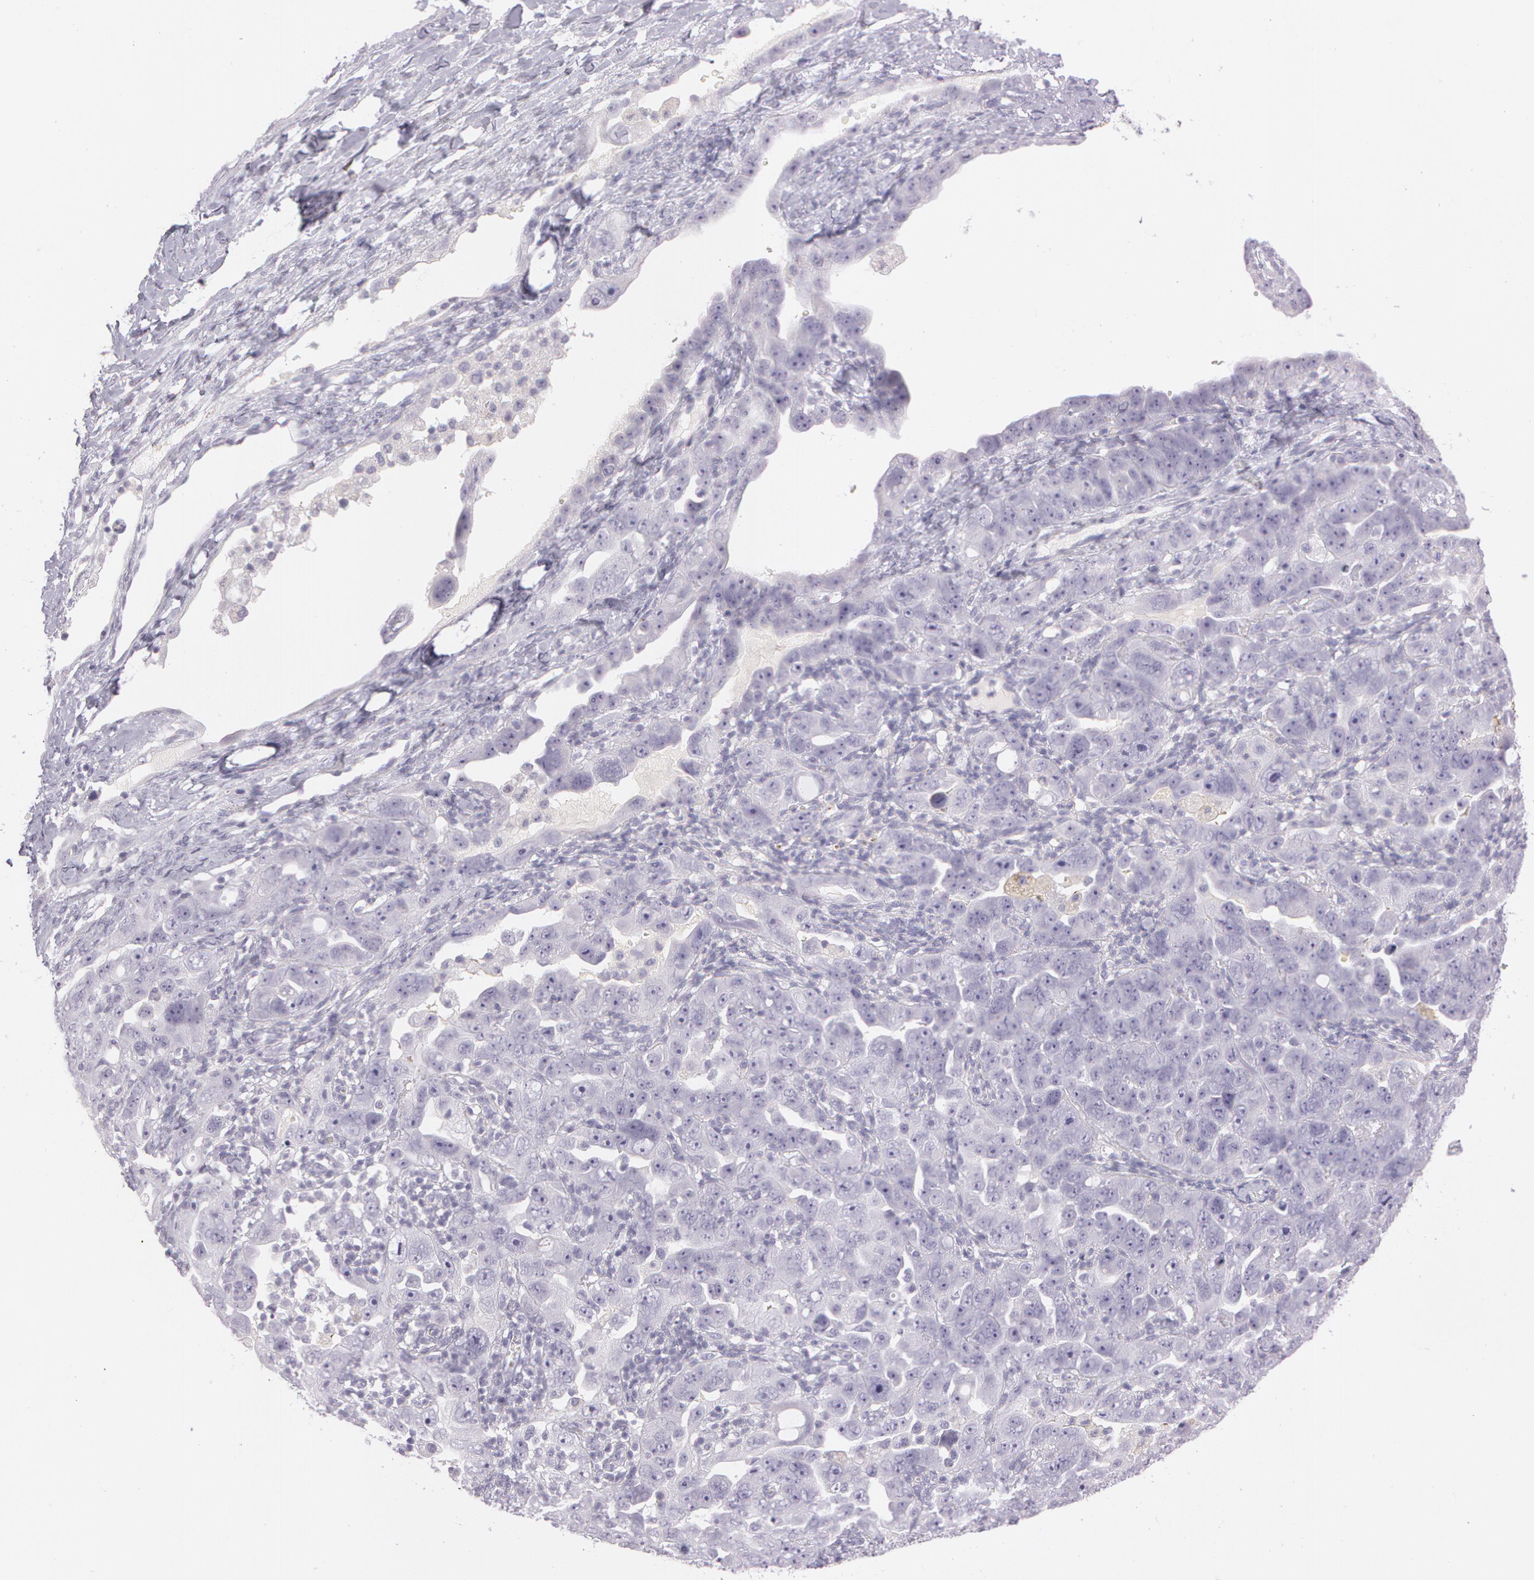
{"staining": {"intensity": "negative", "quantity": "none", "location": "none"}, "tissue": "ovarian cancer", "cell_type": "Tumor cells", "image_type": "cancer", "snomed": [{"axis": "morphology", "description": "Cystadenocarcinoma, serous, NOS"}, {"axis": "topography", "description": "Ovary"}], "caption": "The micrograph displays no staining of tumor cells in ovarian cancer (serous cystadenocarcinoma).", "gene": "OTC", "patient": {"sex": "female", "age": 66}}